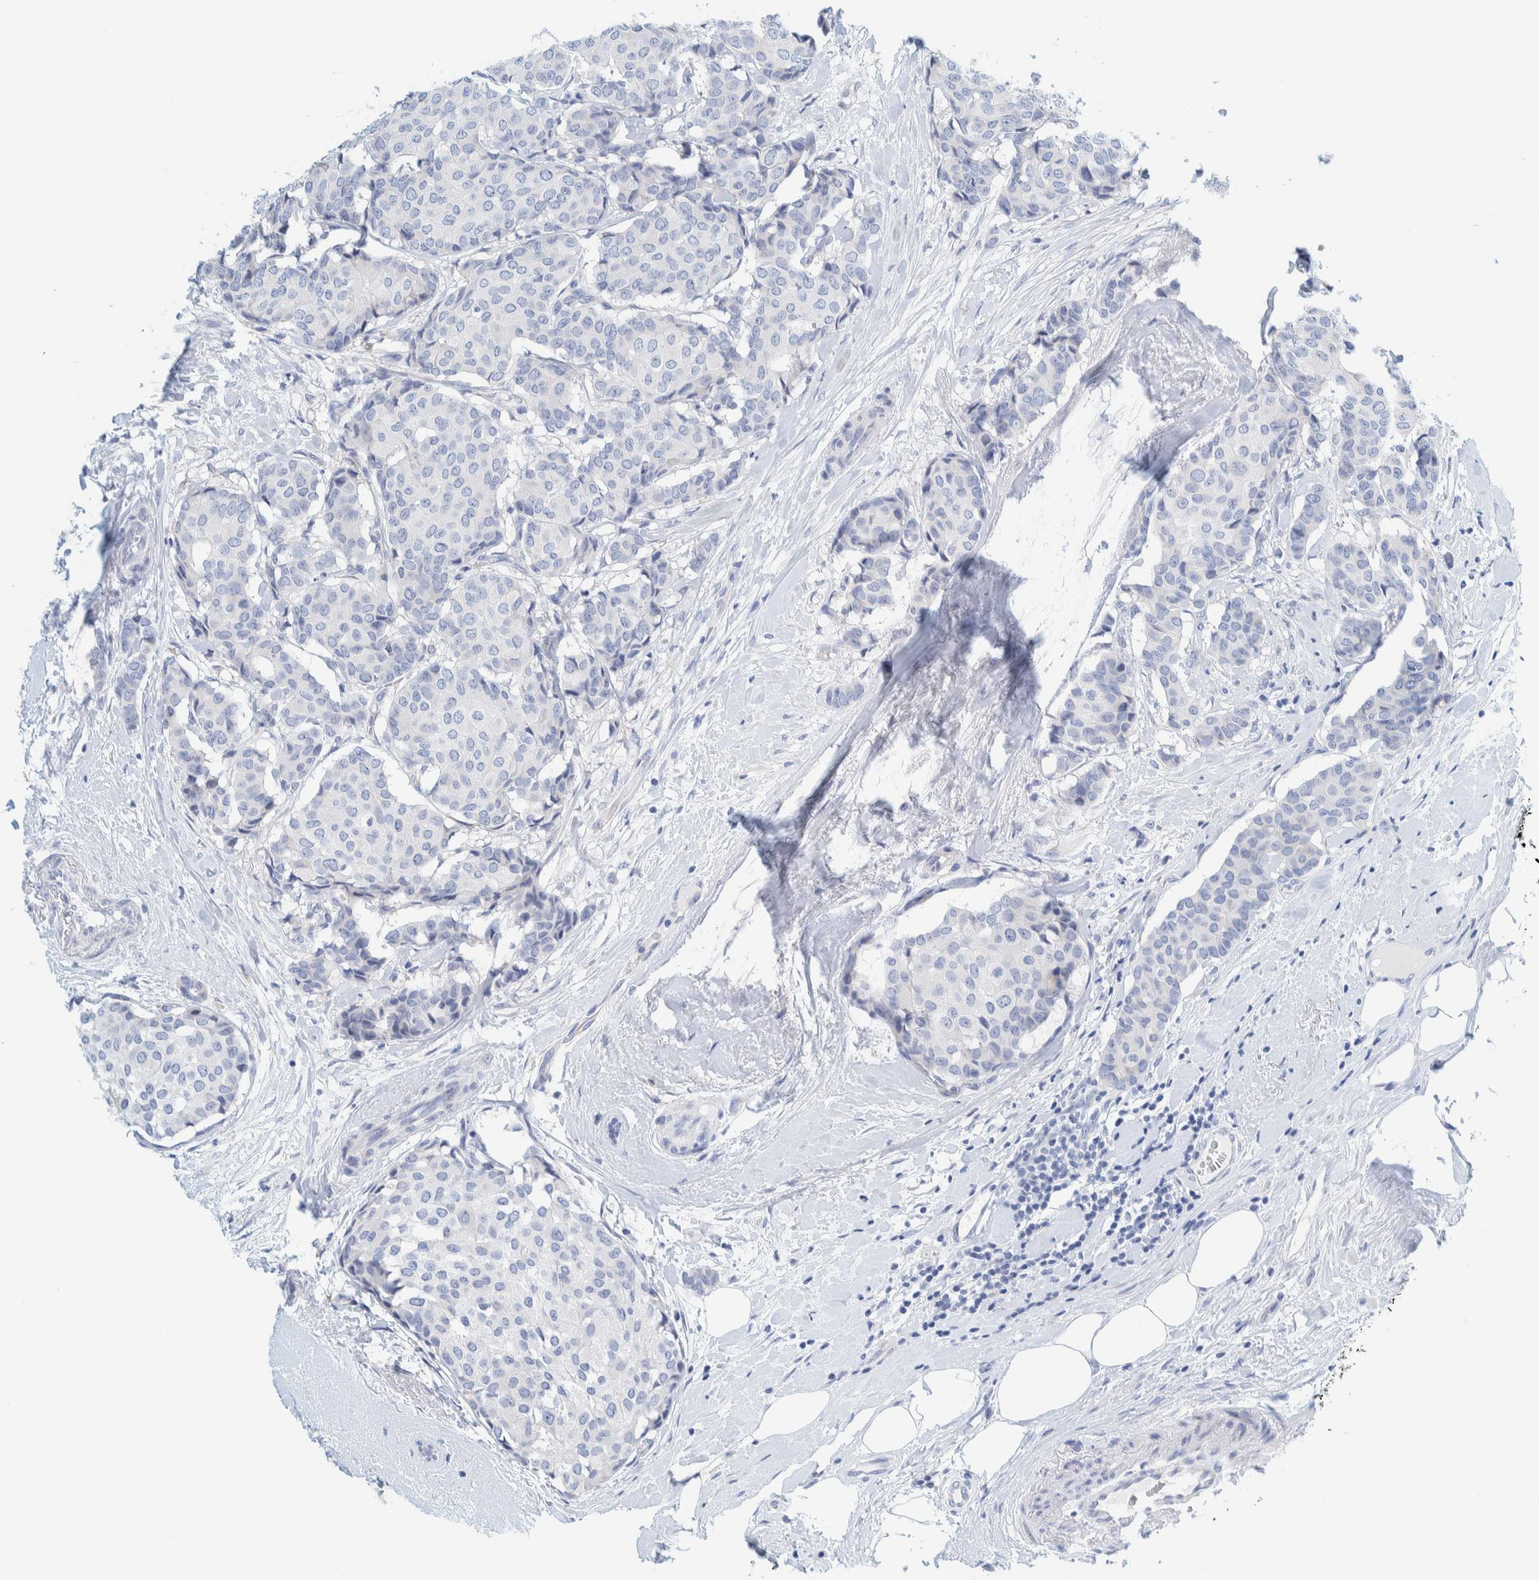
{"staining": {"intensity": "negative", "quantity": "none", "location": "none"}, "tissue": "breast cancer", "cell_type": "Tumor cells", "image_type": "cancer", "snomed": [{"axis": "morphology", "description": "Duct carcinoma"}, {"axis": "topography", "description": "Breast"}], "caption": "The immunohistochemistry (IHC) histopathology image has no significant positivity in tumor cells of breast cancer tissue. The staining was performed using DAB (3,3'-diaminobenzidine) to visualize the protein expression in brown, while the nuclei were stained in blue with hematoxylin (Magnification: 20x).", "gene": "MOG", "patient": {"sex": "female", "age": 75}}